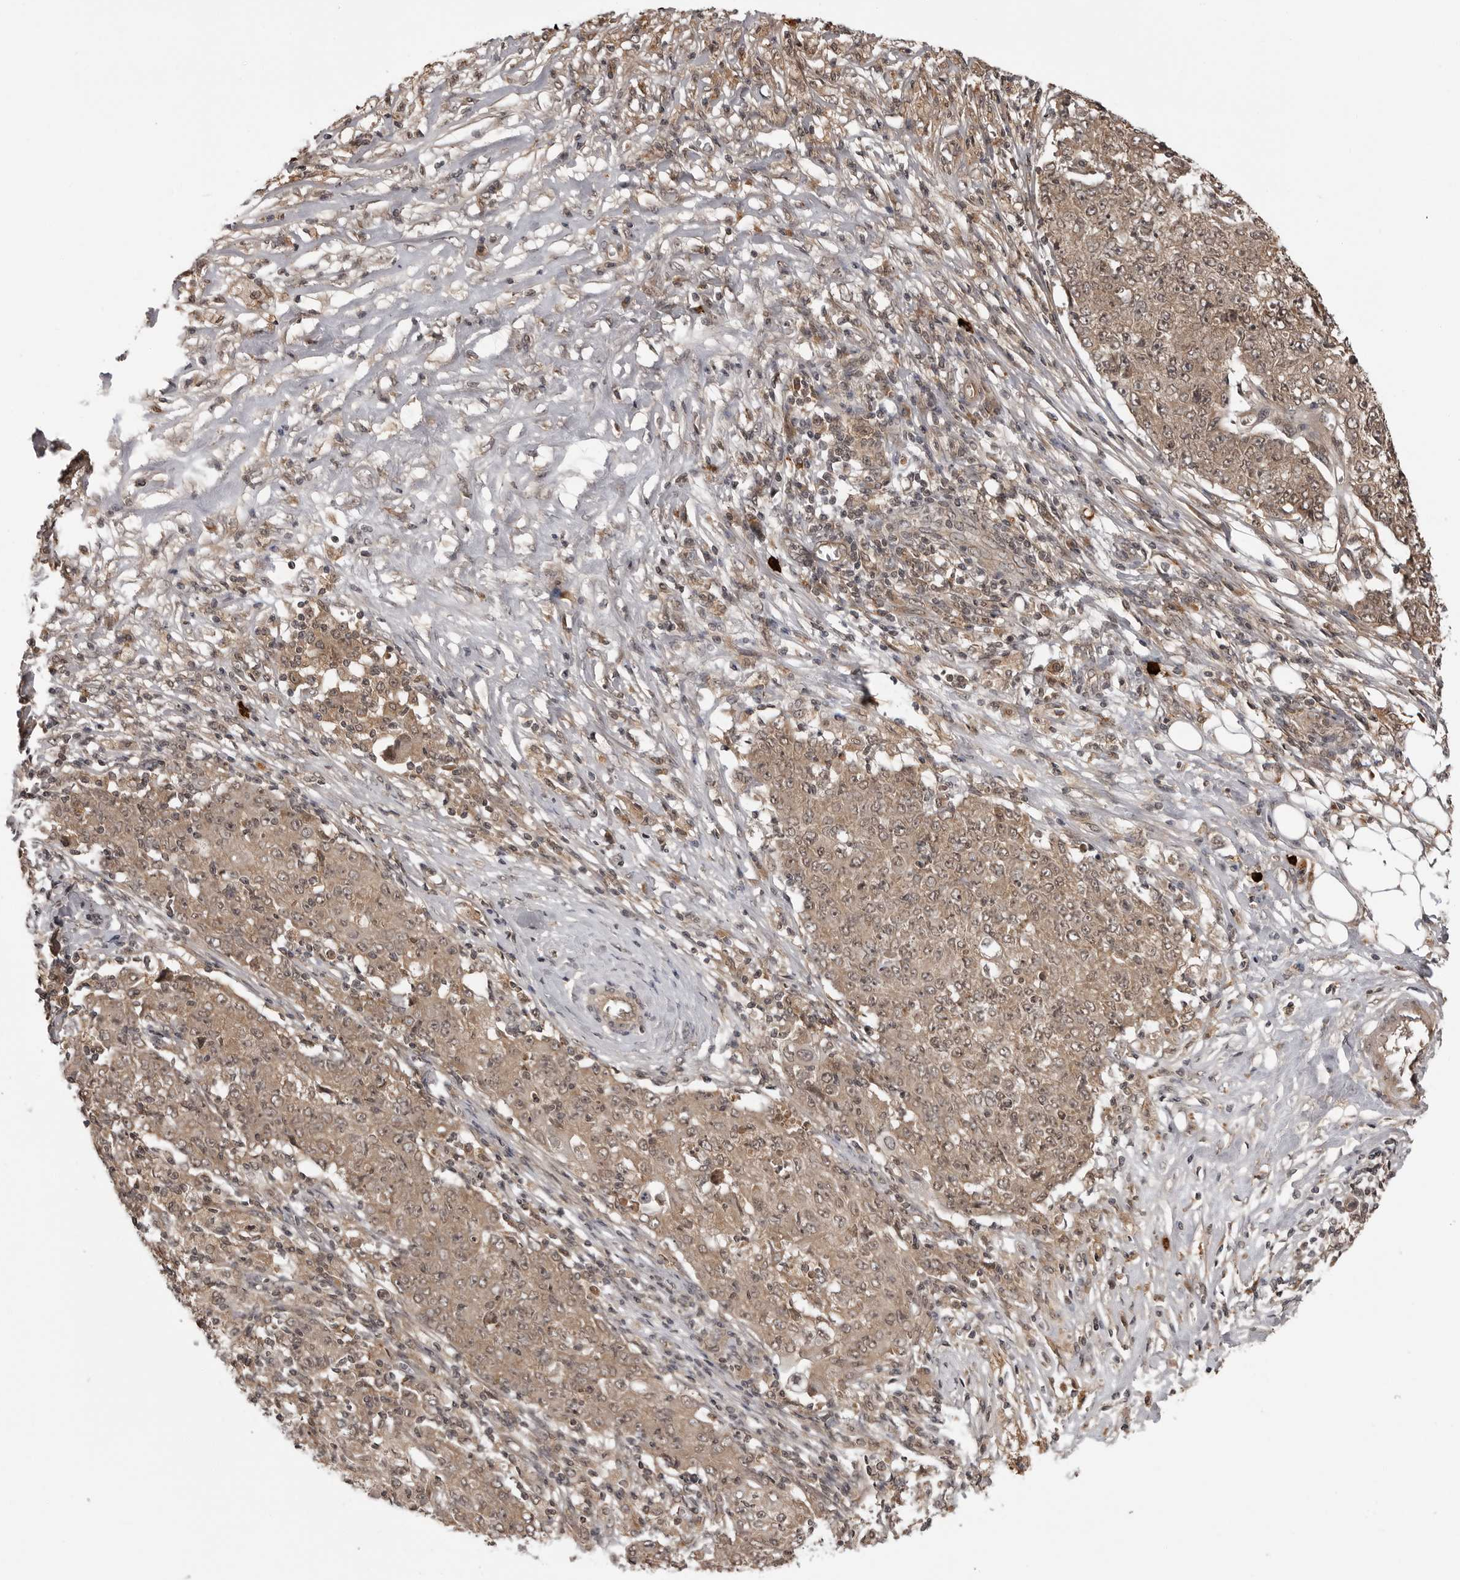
{"staining": {"intensity": "moderate", "quantity": ">75%", "location": "cytoplasmic/membranous,nuclear"}, "tissue": "ovarian cancer", "cell_type": "Tumor cells", "image_type": "cancer", "snomed": [{"axis": "morphology", "description": "Carcinoma, endometroid"}, {"axis": "topography", "description": "Ovary"}], "caption": "DAB (3,3'-diaminobenzidine) immunohistochemical staining of endometroid carcinoma (ovarian) reveals moderate cytoplasmic/membranous and nuclear protein staining in approximately >75% of tumor cells. (brown staining indicates protein expression, while blue staining denotes nuclei).", "gene": "IL24", "patient": {"sex": "female", "age": 42}}